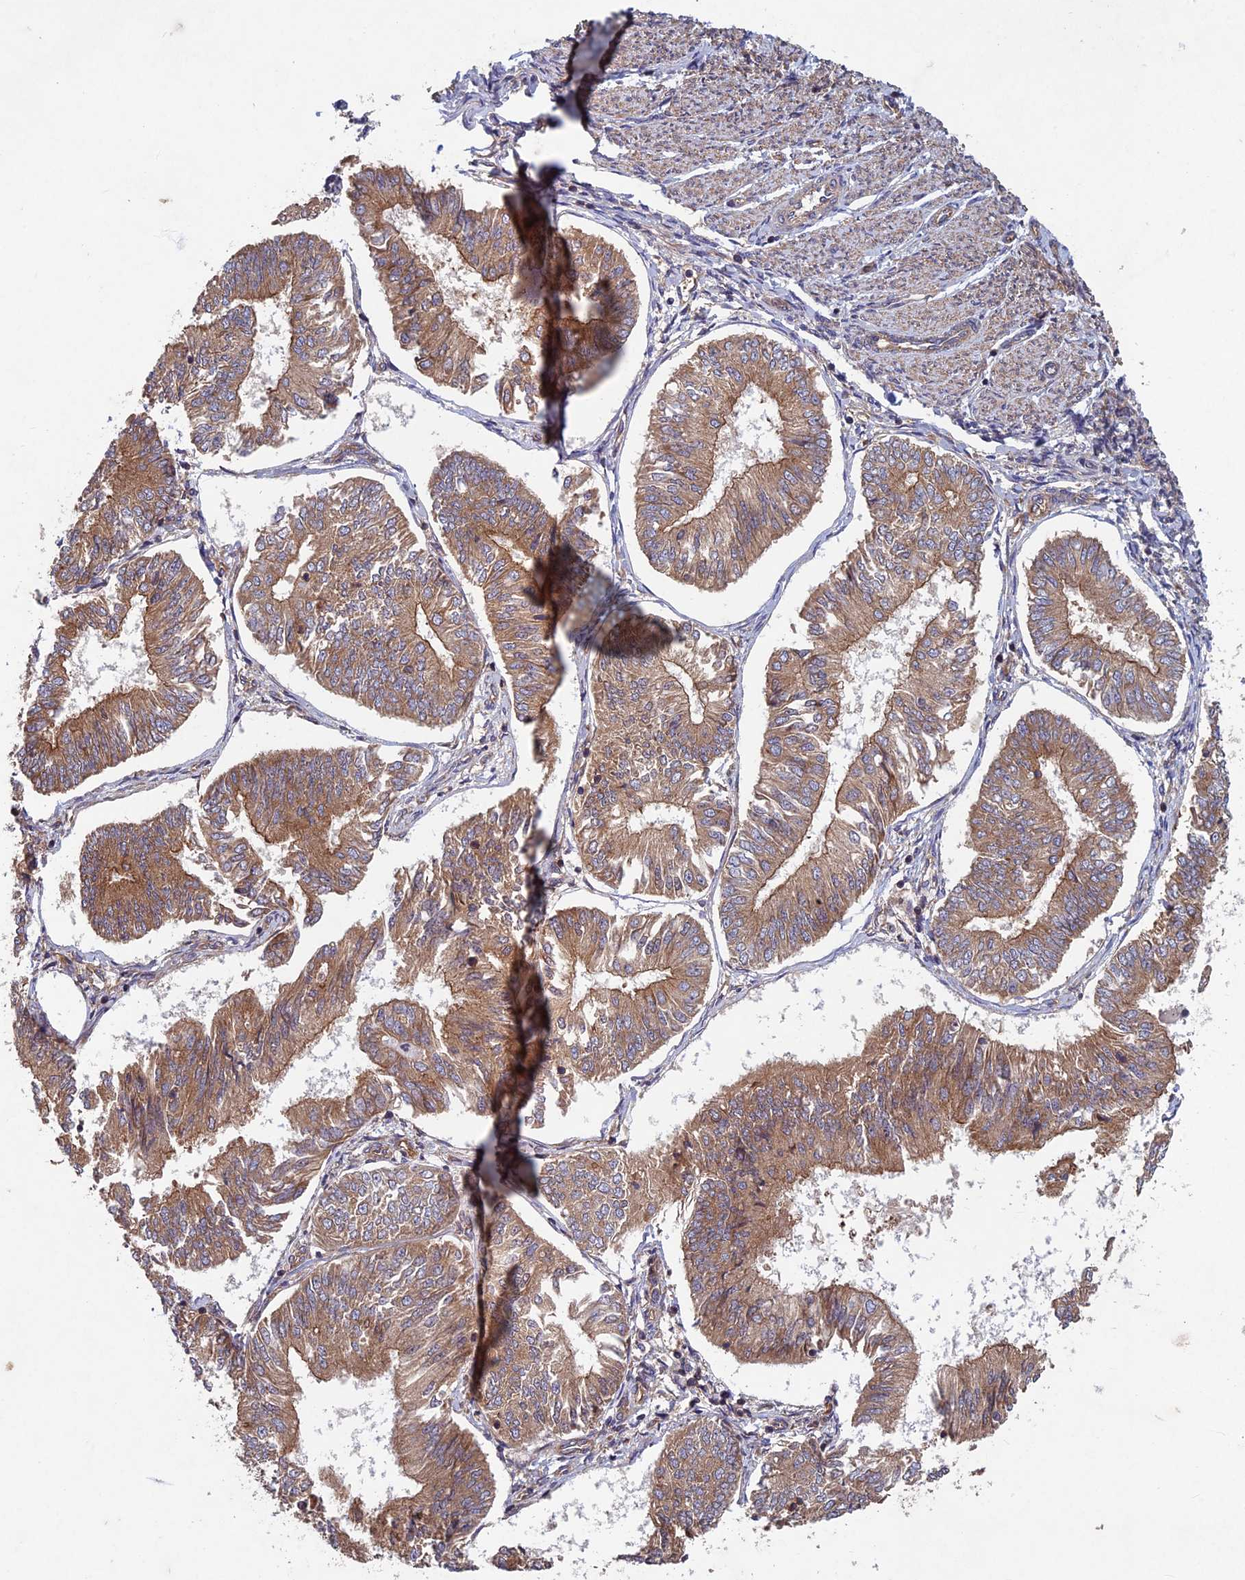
{"staining": {"intensity": "moderate", "quantity": ">75%", "location": "cytoplasmic/membranous"}, "tissue": "endometrial cancer", "cell_type": "Tumor cells", "image_type": "cancer", "snomed": [{"axis": "morphology", "description": "Adenocarcinoma, NOS"}, {"axis": "topography", "description": "Endometrium"}], "caption": "Tumor cells show medium levels of moderate cytoplasmic/membranous staining in approximately >75% of cells in adenocarcinoma (endometrial).", "gene": "NCAPG", "patient": {"sex": "female", "age": 58}}